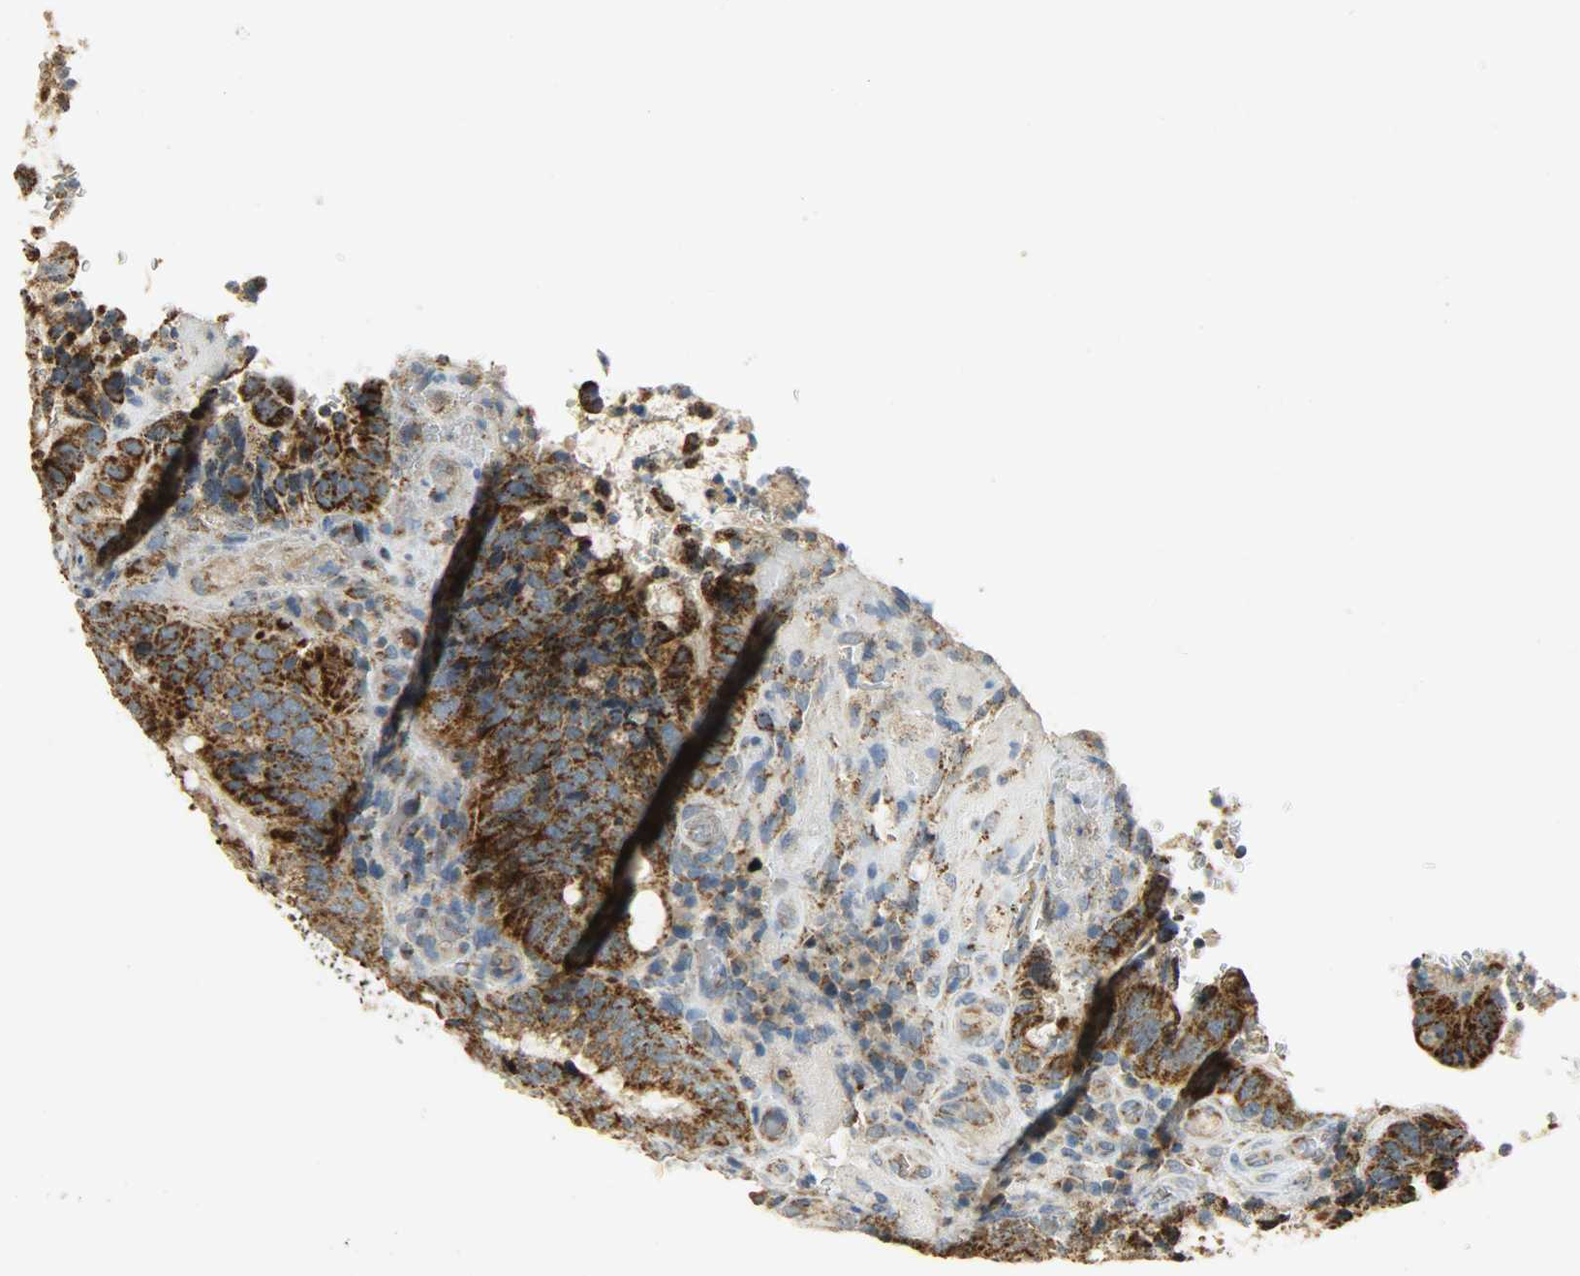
{"staining": {"intensity": "strong", "quantity": ">75%", "location": "cytoplasmic/membranous"}, "tissue": "colorectal cancer", "cell_type": "Tumor cells", "image_type": "cancer", "snomed": [{"axis": "morphology", "description": "Normal tissue, NOS"}, {"axis": "morphology", "description": "Adenocarcinoma, NOS"}, {"axis": "topography", "description": "Rectum"}, {"axis": "topography", "description": "Peripheral nerve tissue"}], "caption": "There is high levels of strong cytoplasmic/membranous staining in tumor cells of colorectal cancer (adenocarcinoma), as demonstrated by immunohistochemical staining (brown color).", "gene": "HDHD5", "patient": {"sex": "male", "age": 92}}